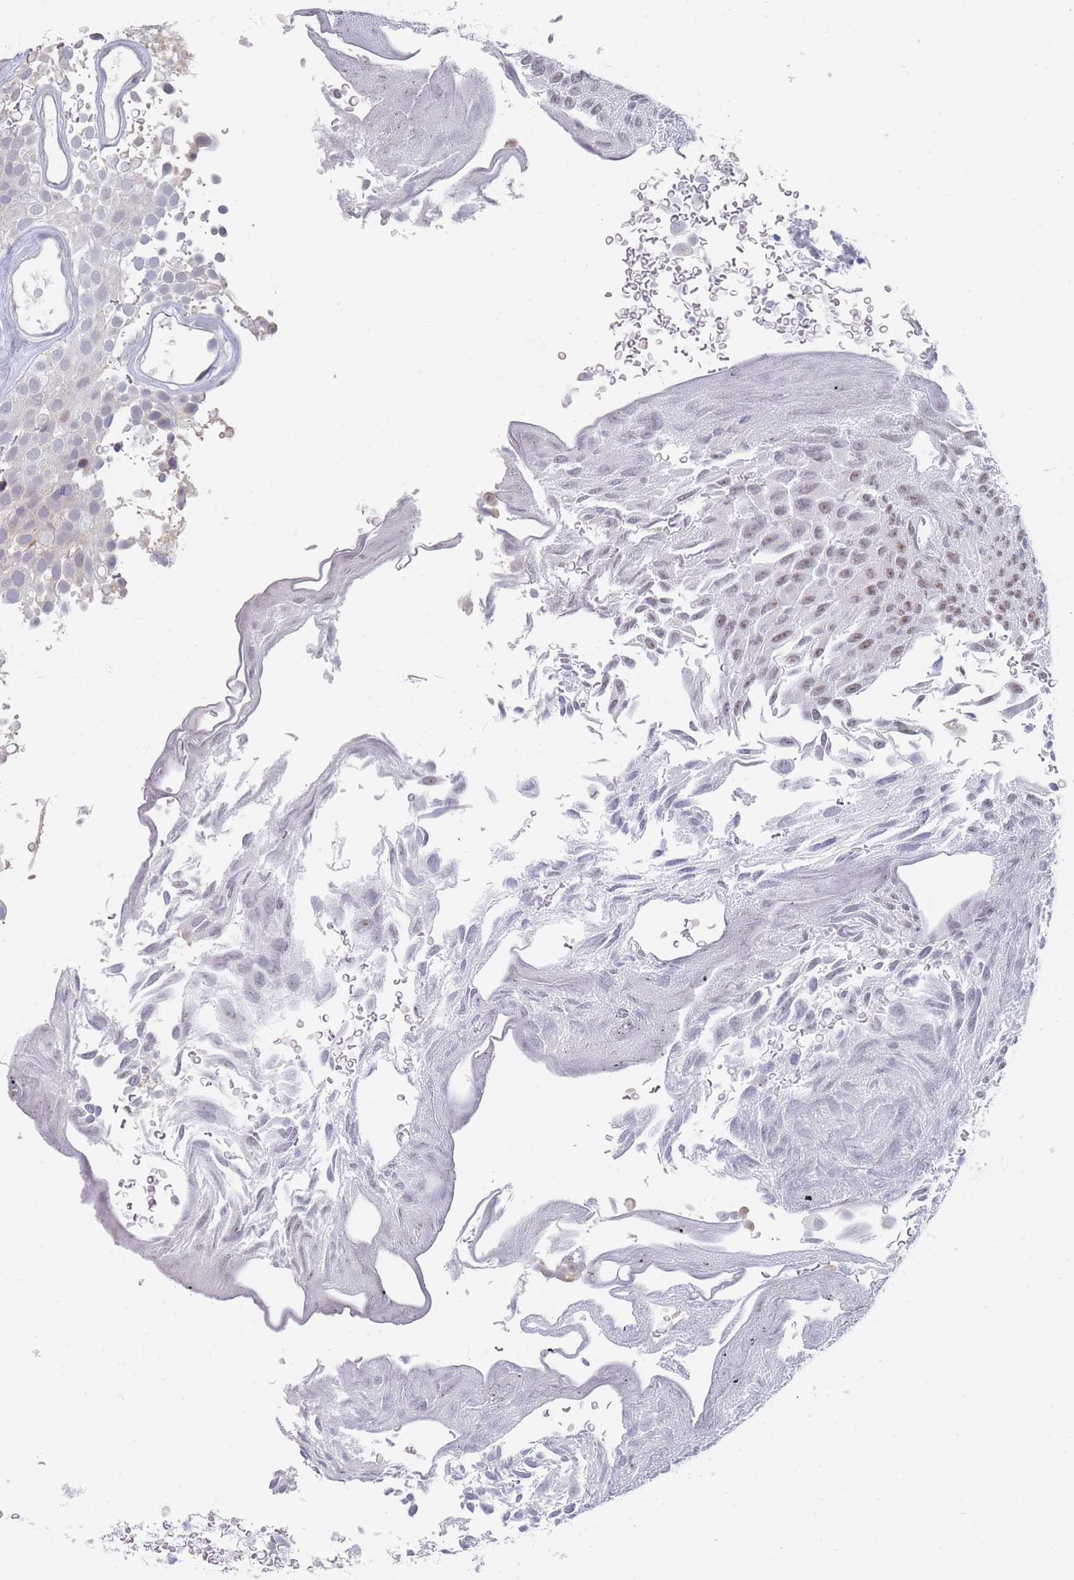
{"staining": {"intensity": "weak", "quantity": "<25%", "location": "nuclear"}, "tissue": "urothelial cancer", "cell_type": "Tumor cells", "image_type": "cancer", "snomed": [{"axis": "morphology", "description": "Urothelial carcinoma, Low grade"}, {"axis": "topography", "description": "Urinary bladder"}], "caption": "Urothelial carcinoma (low-grade) stained for a protein using immunohistochemistry (IHC) displays no expression tumor cells.", "gene": "RNF8", "patient": {"sex": "male", "age": 78}}